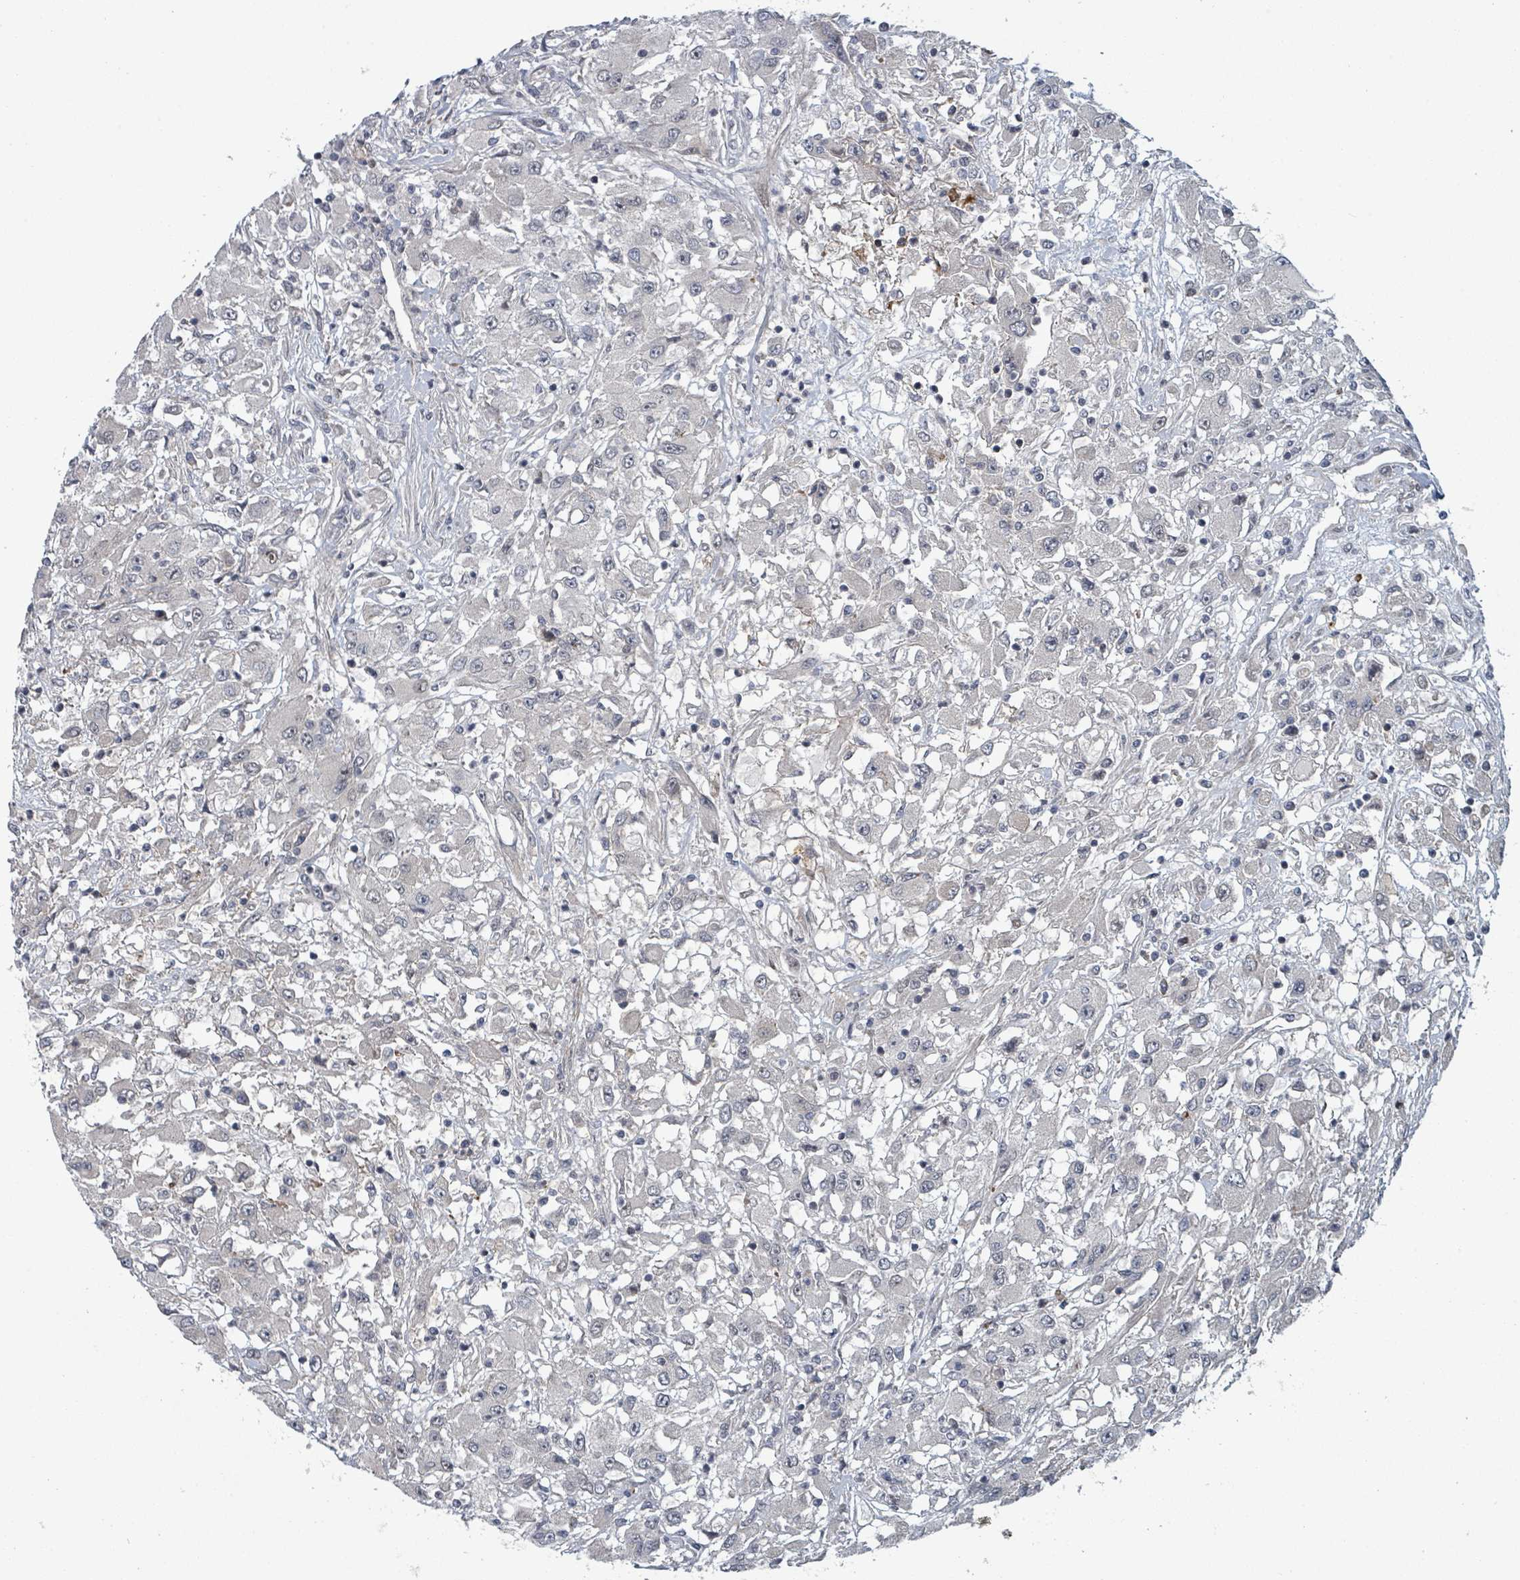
{"staining": {"intensity": "negative", "quantity": "none", "location": "none"}, "tissue": "renal cancer", "cell_type": "Tumor cells", "image_type": "cancer", "snomed": [{"axis": "morphology", "description": "Adenocarcinoma, NOS"}, {"axis": "topography", "description": "Kidney"}], "caption": "Tumor cells show no significant protein positivity in renal cancer (adenocarcinoma).", "gene": "GTF3C1", "patient": {"sex": "female", "age": 67}}